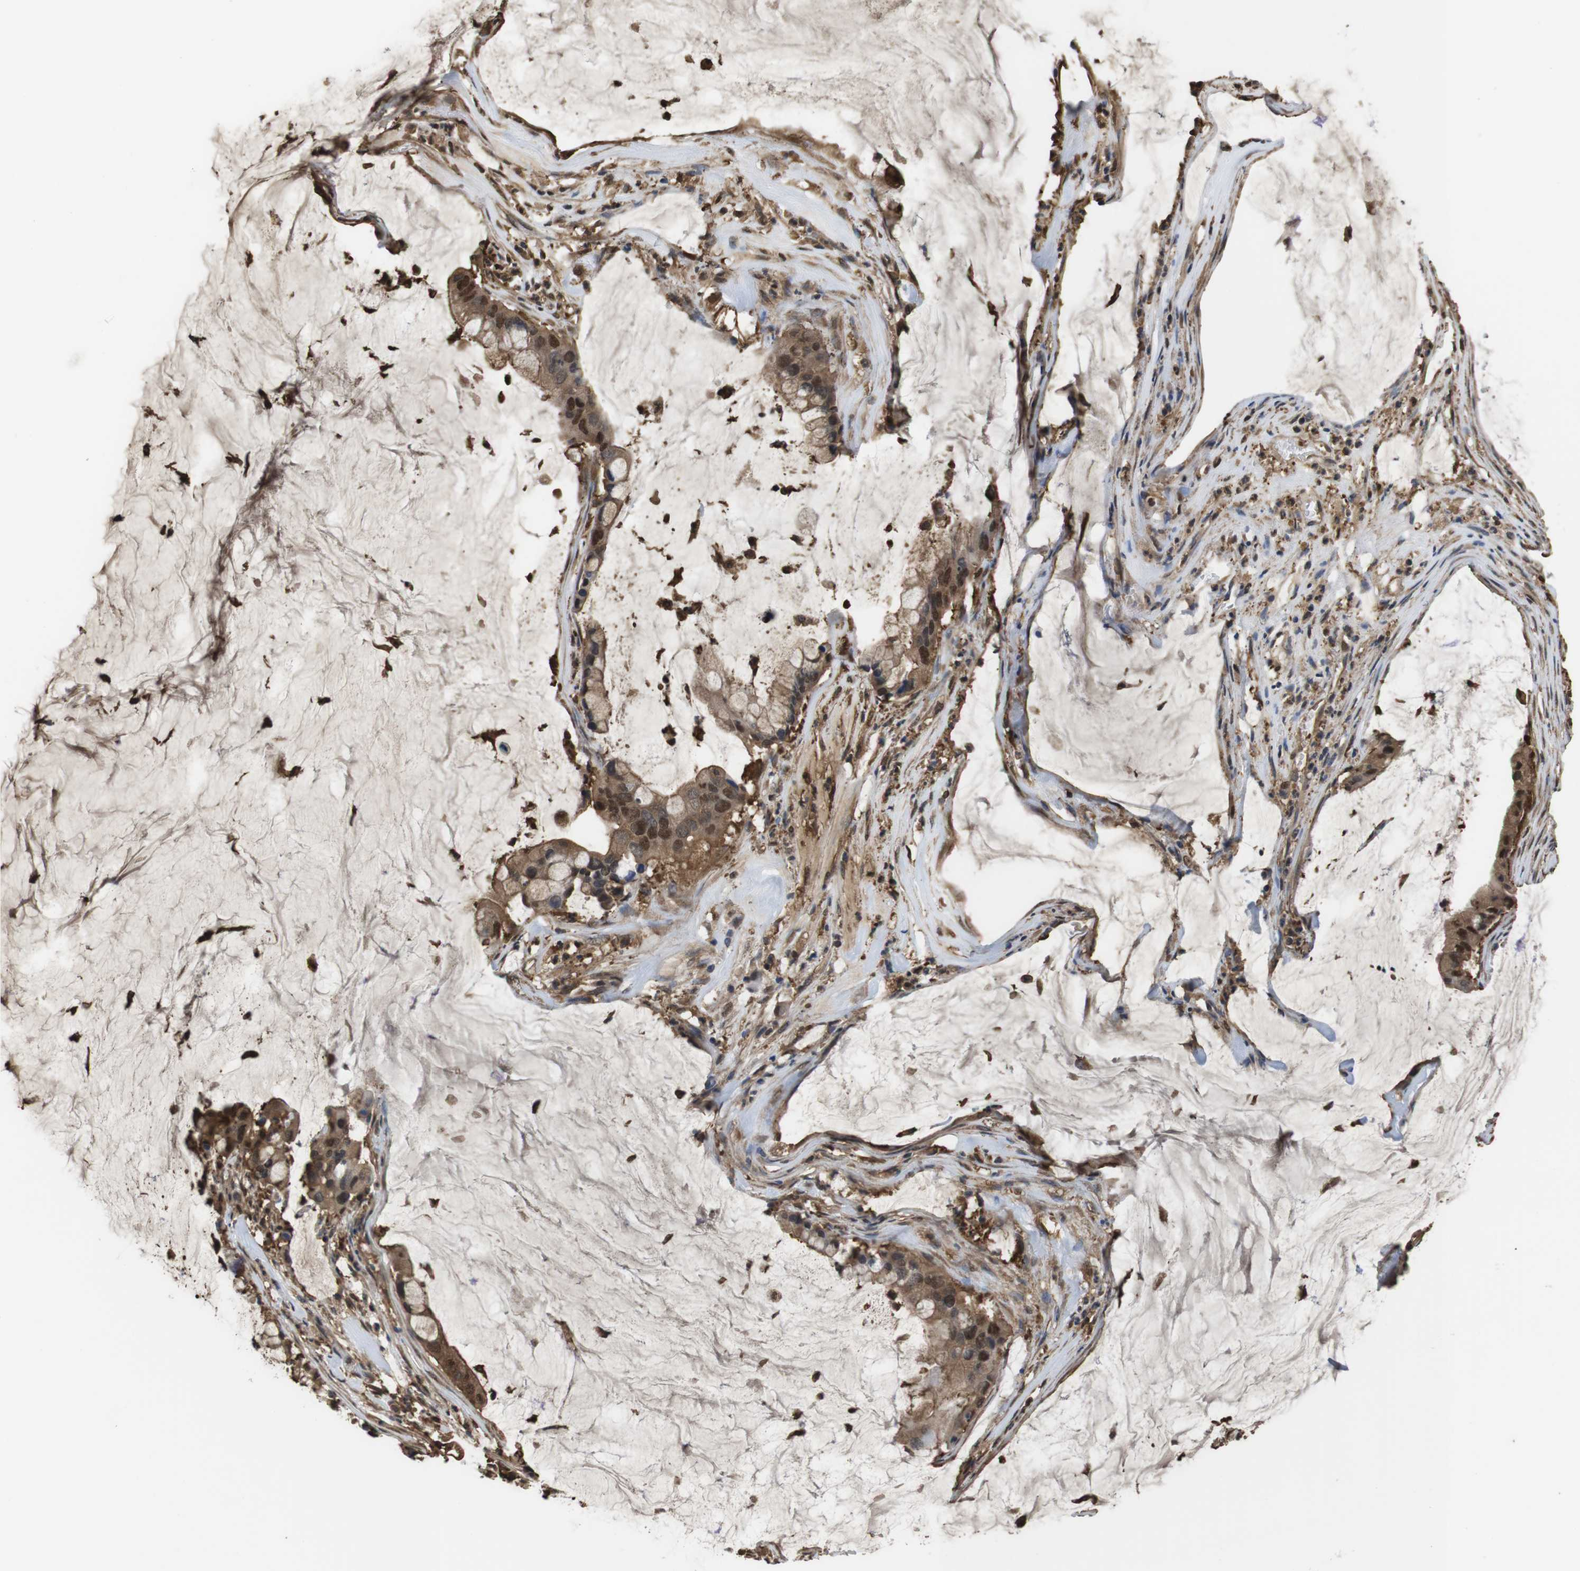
{"staining": {"intensity": "moderate", "quantity": ">75%", "location": "cytoplasmic/membranous,nuclear"}, "tissue": "pancreatic cancer", "cell_type": "Tumor cells", "image_type": "cancer", "snomed": [{"axis": "morphology", "description": "Adenocarcinoma, NOS"}, {"axis": "topography", "description": "Pancreas"}], "caption": "An image of human adenocarcinoma (pancreatic) stained for a protein demonstrates moderate cytoplasmic/membranous and nuclear brown staining in tumor cells.", "gene": "LDHA", "patient": {"sex": "male", "age": 41}}